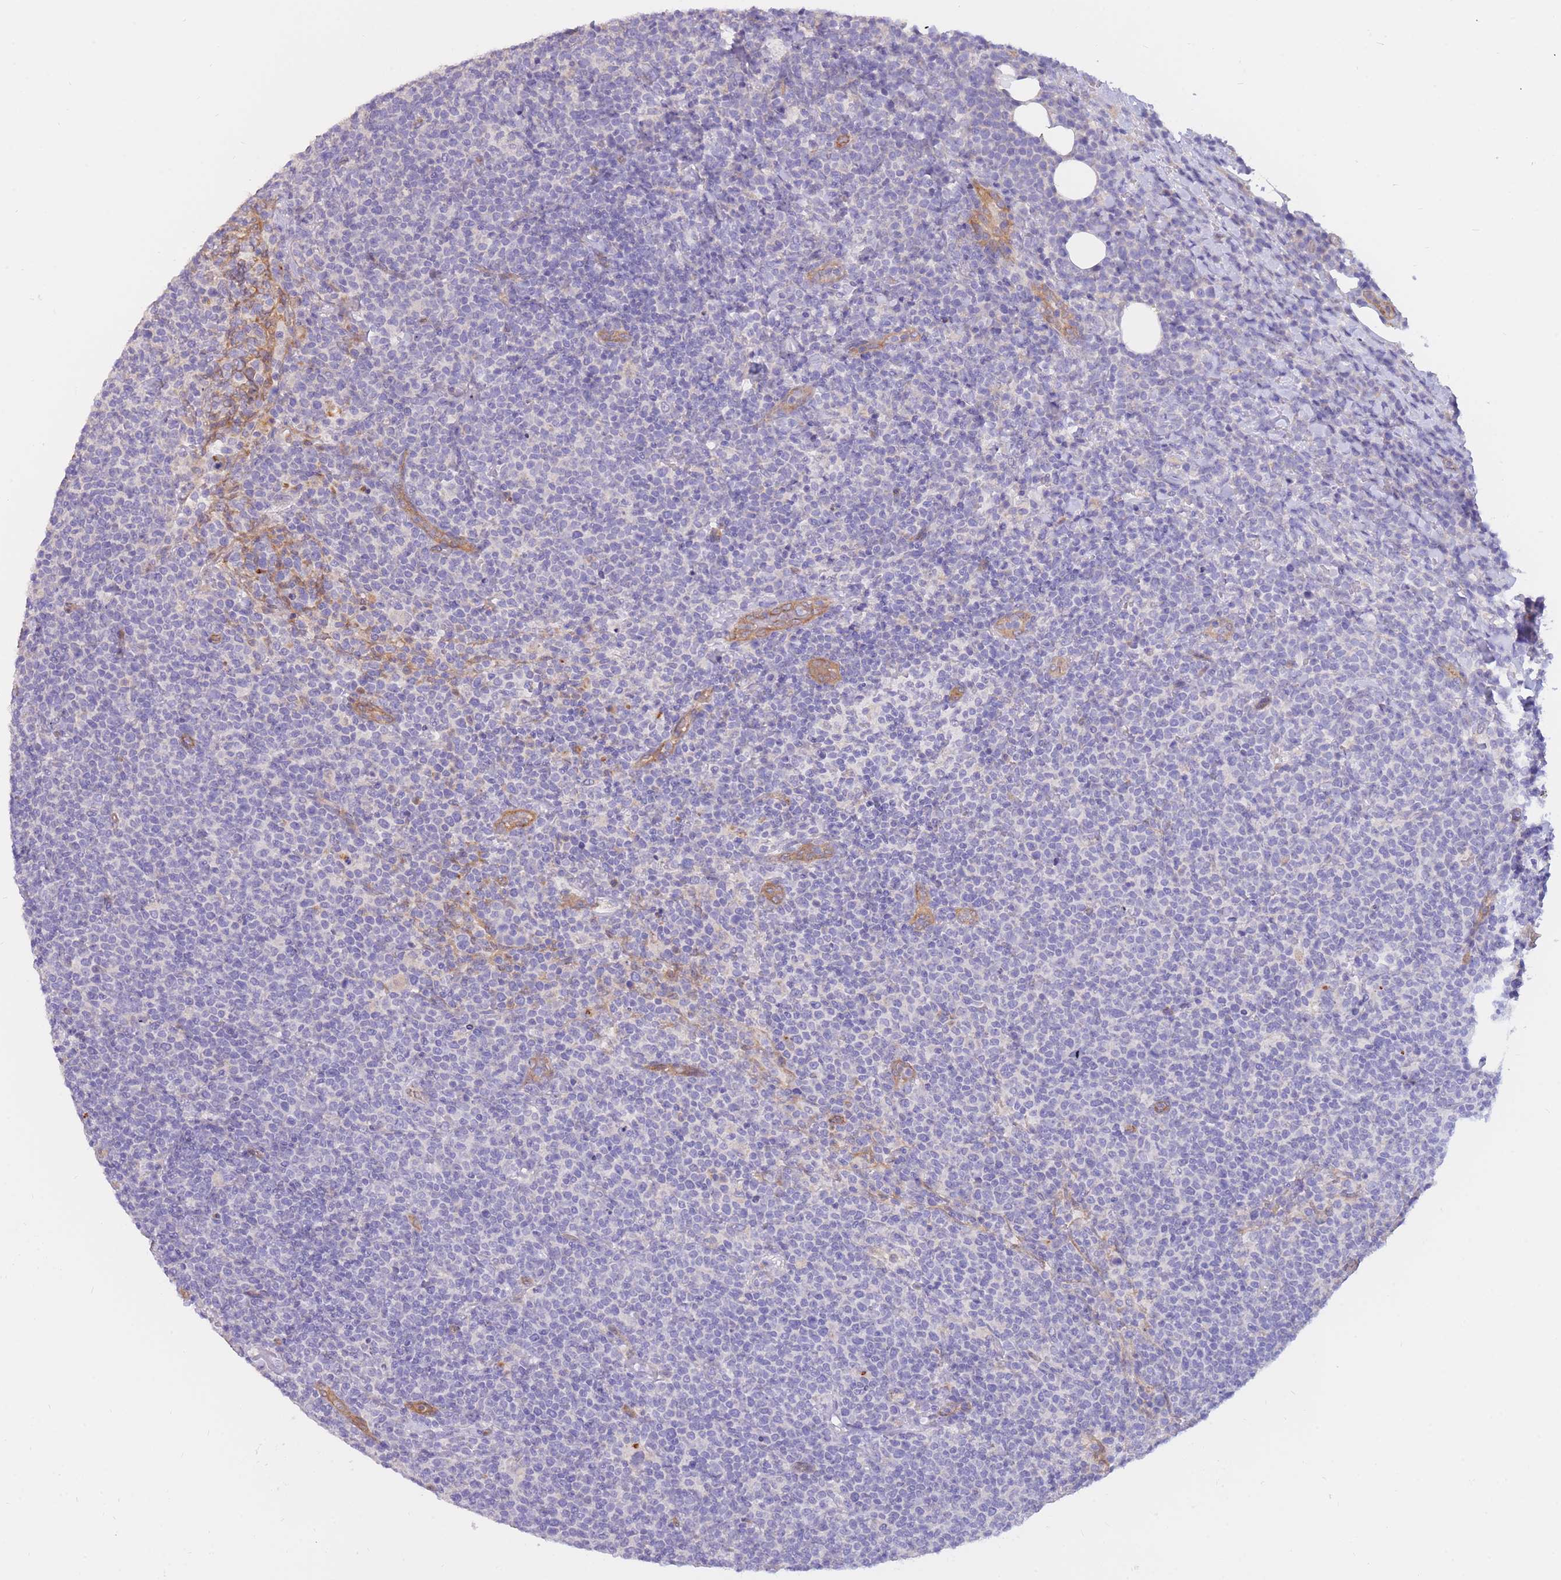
{"staining": {"intensity": "negative", "quantity": "none", "location": "none"}, "tissue": "lymphoma", "cell_type": "Tumor cells", "image_type": "cancer", "snomed": [{"axis": "morphology", "description": "Malignant lymphoma, non-Hodgkin's type, High grade"}, {"axis": "topography", "description": "Lymph node"}], "caption": "Histopathology image shows no protein staining in tumor cells of lymphoma tissue.", "gene": "SULT1A1", "patient": {"sex": "male", "age": 61}}